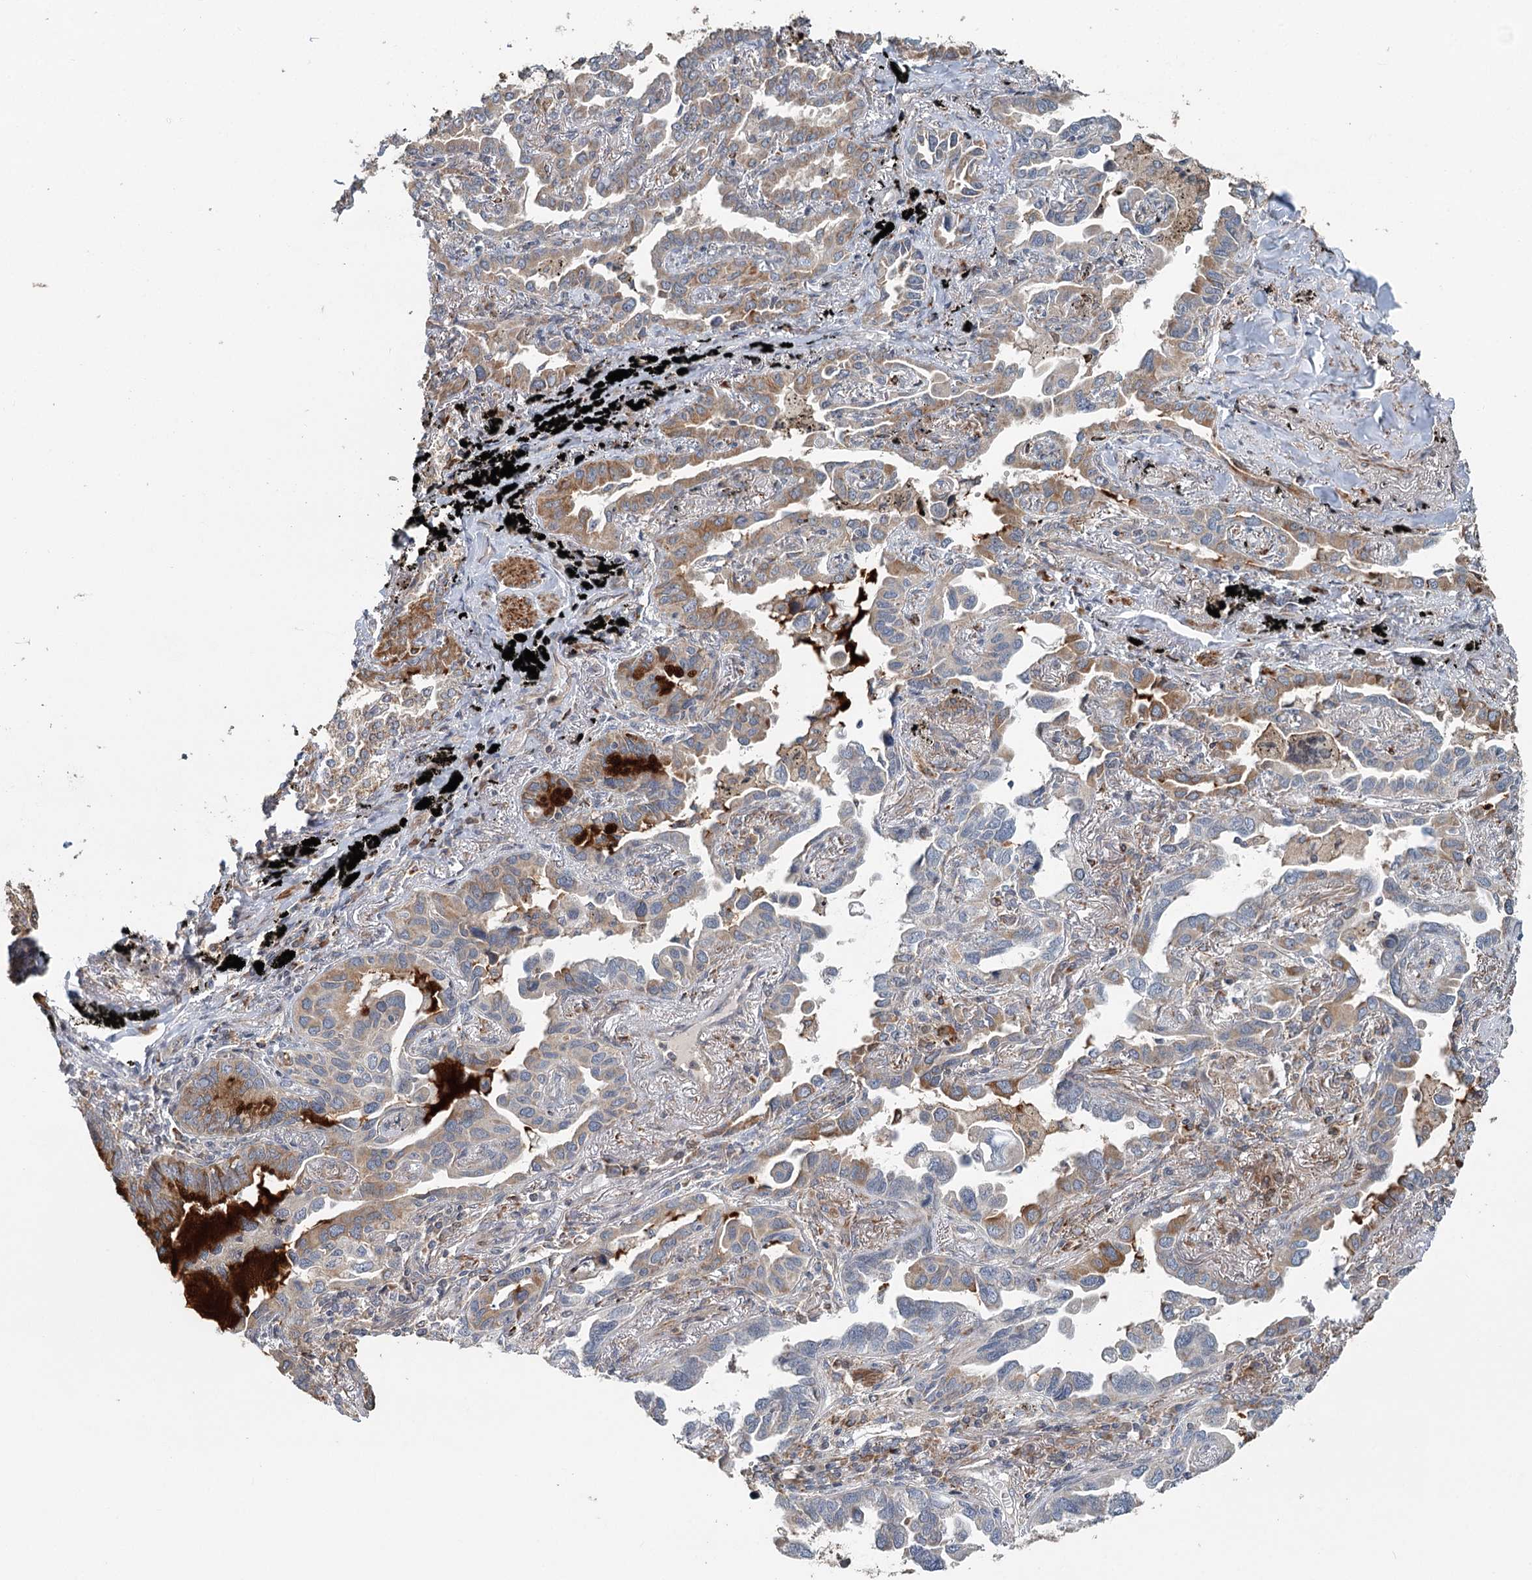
{"staining": {"intensity": "moderate", "quantity": "<25%", "location": "cytoplasmic/membranous"}, "tissue": "lung cancer", "cell_type": "Tumor cells", "image_type": "cancer", "snomed": [{"axis": "morphology", "description": "Adenocarcinoma, NOS"}, {"axis": "topography", "description": "Lung"}], "caption": "This histopathology image exhibits lung cancer (adenocarcinoma) stained with immunohistochemistry (IHC) to label a protein in brown. The cytoplasmic/membranous of tumor cells show moderate positivity for the protein. Nuclei are counter-stained blue.", "gene": "RNF111", "patient": {"sex": "male", "age": 67}}